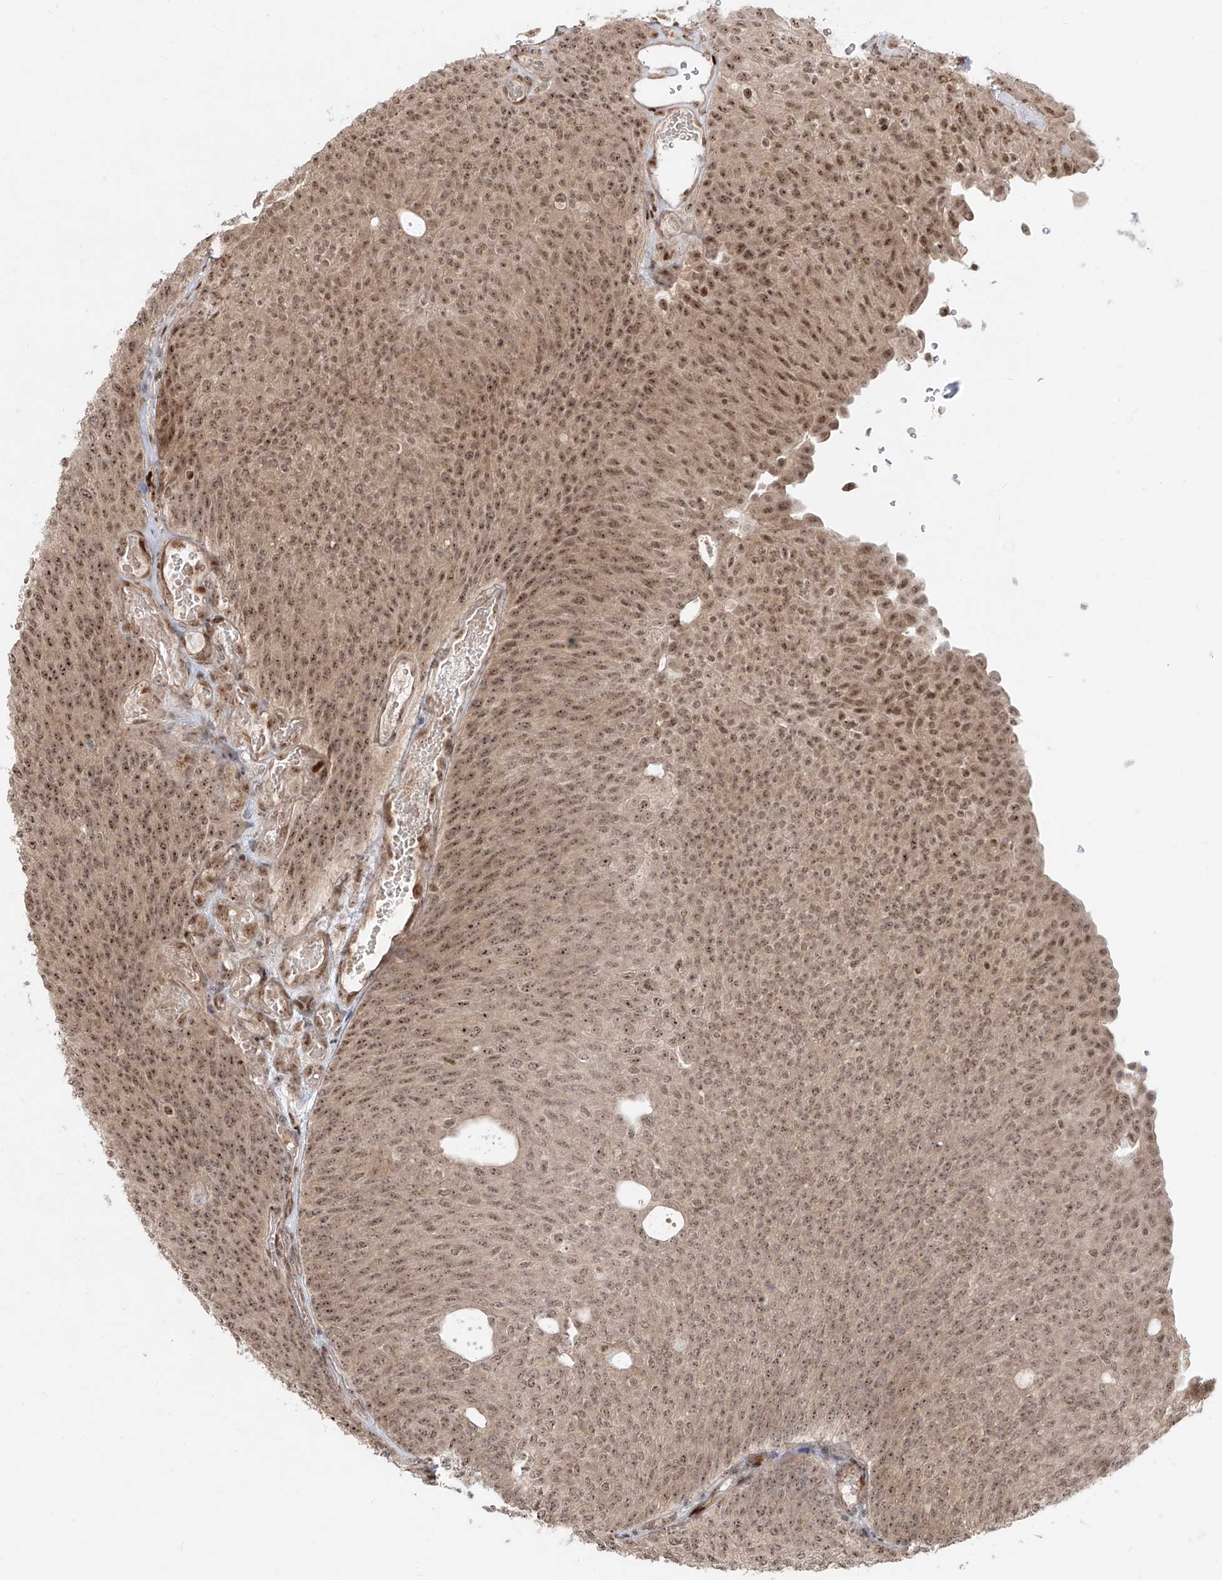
{"staining": {"intensity": "moderate", "quantity": ">75%", "location": "nuclear"}, "tissue": "urothelial cancer", "cell_type": "Tumor cells", "image_type": "cancer", "snomed": [{"axis": "morphology", "description": "Urothelial carcinoma, Low grade"}, {"axis": "topography", "description": "Urinary bladder"}], "caption": "This is a histology image of immunohistochemistry staining of urothelial carcinoma (low-grade), which shows moderate staining in the nuclear of tumor cells.", "gene": "ZNF710", "patient": {"sex": "female", "age": 79}}